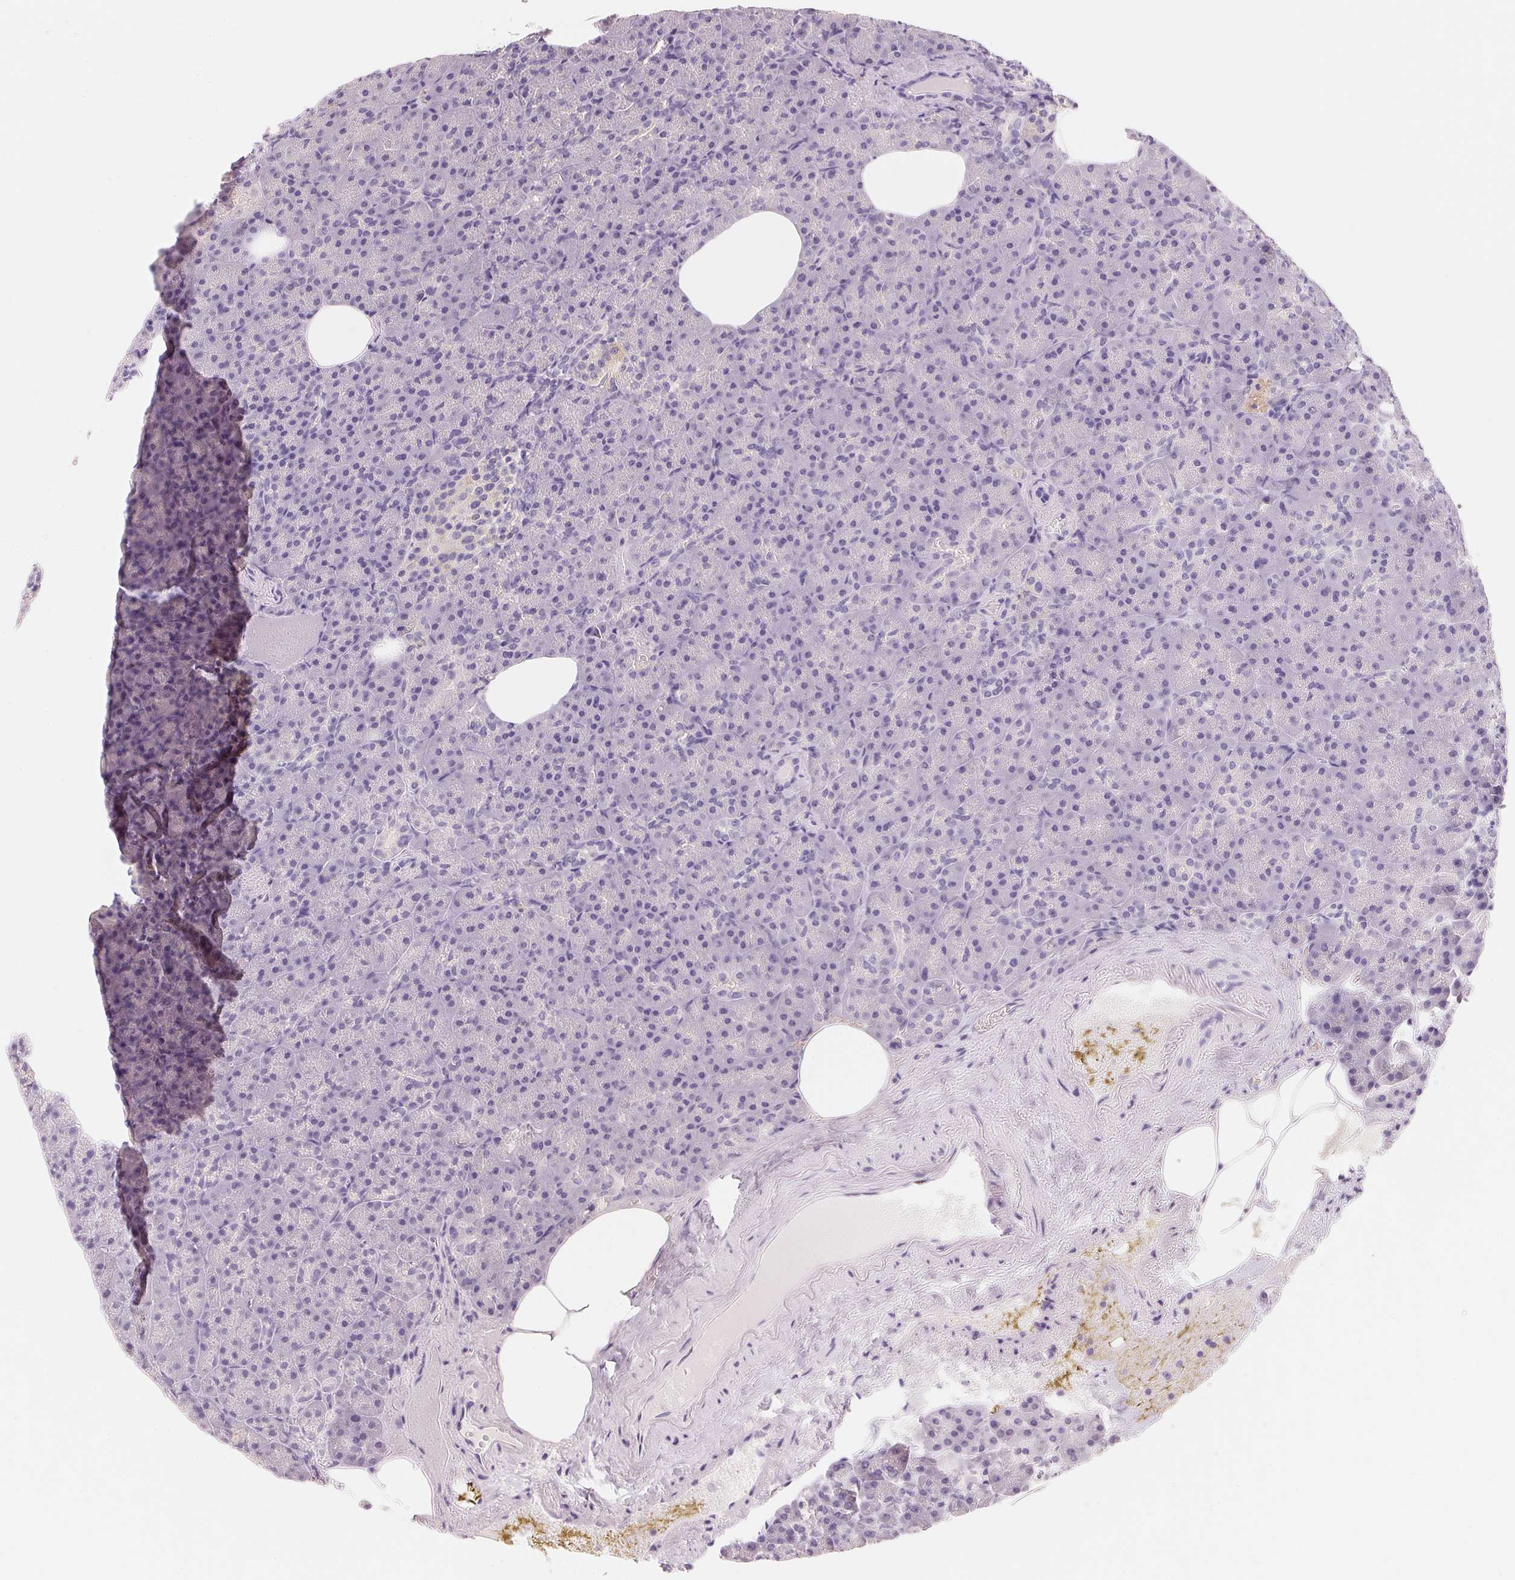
{"staining": {"intensity": "negative", "quantity": "none", "location": "none"}, "tissue": "pancreas", "cell_type": "Exocrine glandular cells", "image_type": "normal", "snomed": [{"axis": "morphology", "description": "Normal tissue, NOS"}, {"axis": "topography", "description": "Pancreas"}], "caption": "Human pancreas stained for a protein using IHC reveals no staining in exocrine glandular cells.", "gene": "ACP3", "patient": {"sex": "female", "age": 74}}